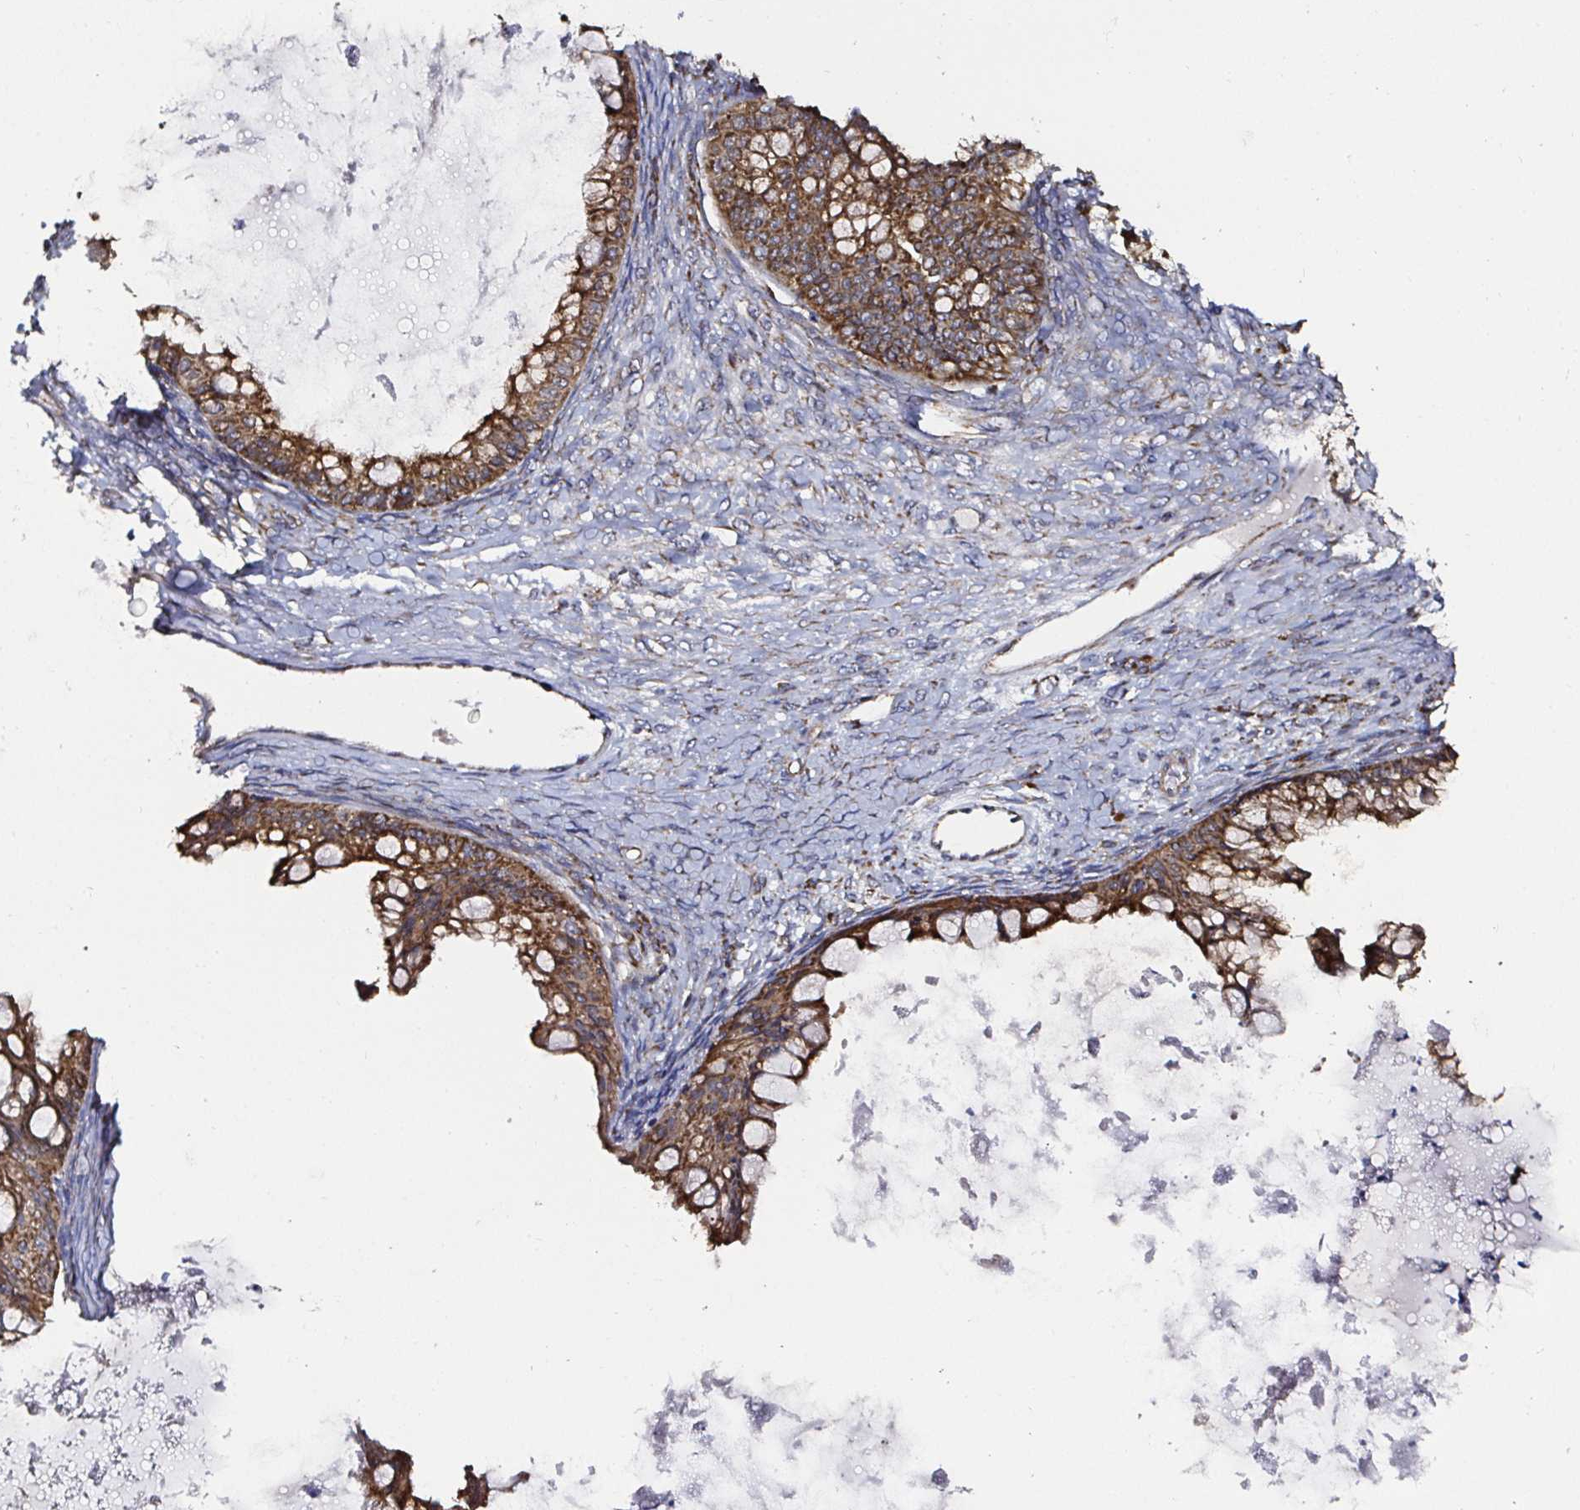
{"staining": {"intensity": "strong", "quantity": ">75%", "location": "cytoplasmic/membranous"}, "tissue": "ovarian cancer", "cell_type": "Tumor cells", "image_type": "cancer", "snomed": [{"axis": "morphology", "description": "Cystadenocarcinoma, mucinous, NOS"}, {"axis": "topography", "description": "Ovary"}], "caption": "The histopathology image exhibits a brown stain indicating the presence of a protein in the cytoplasmic/membranous of tumor cells in ovarian cancer.", "gene": "ATAD3B", "patient": {"sex": "female", "age": 35}}